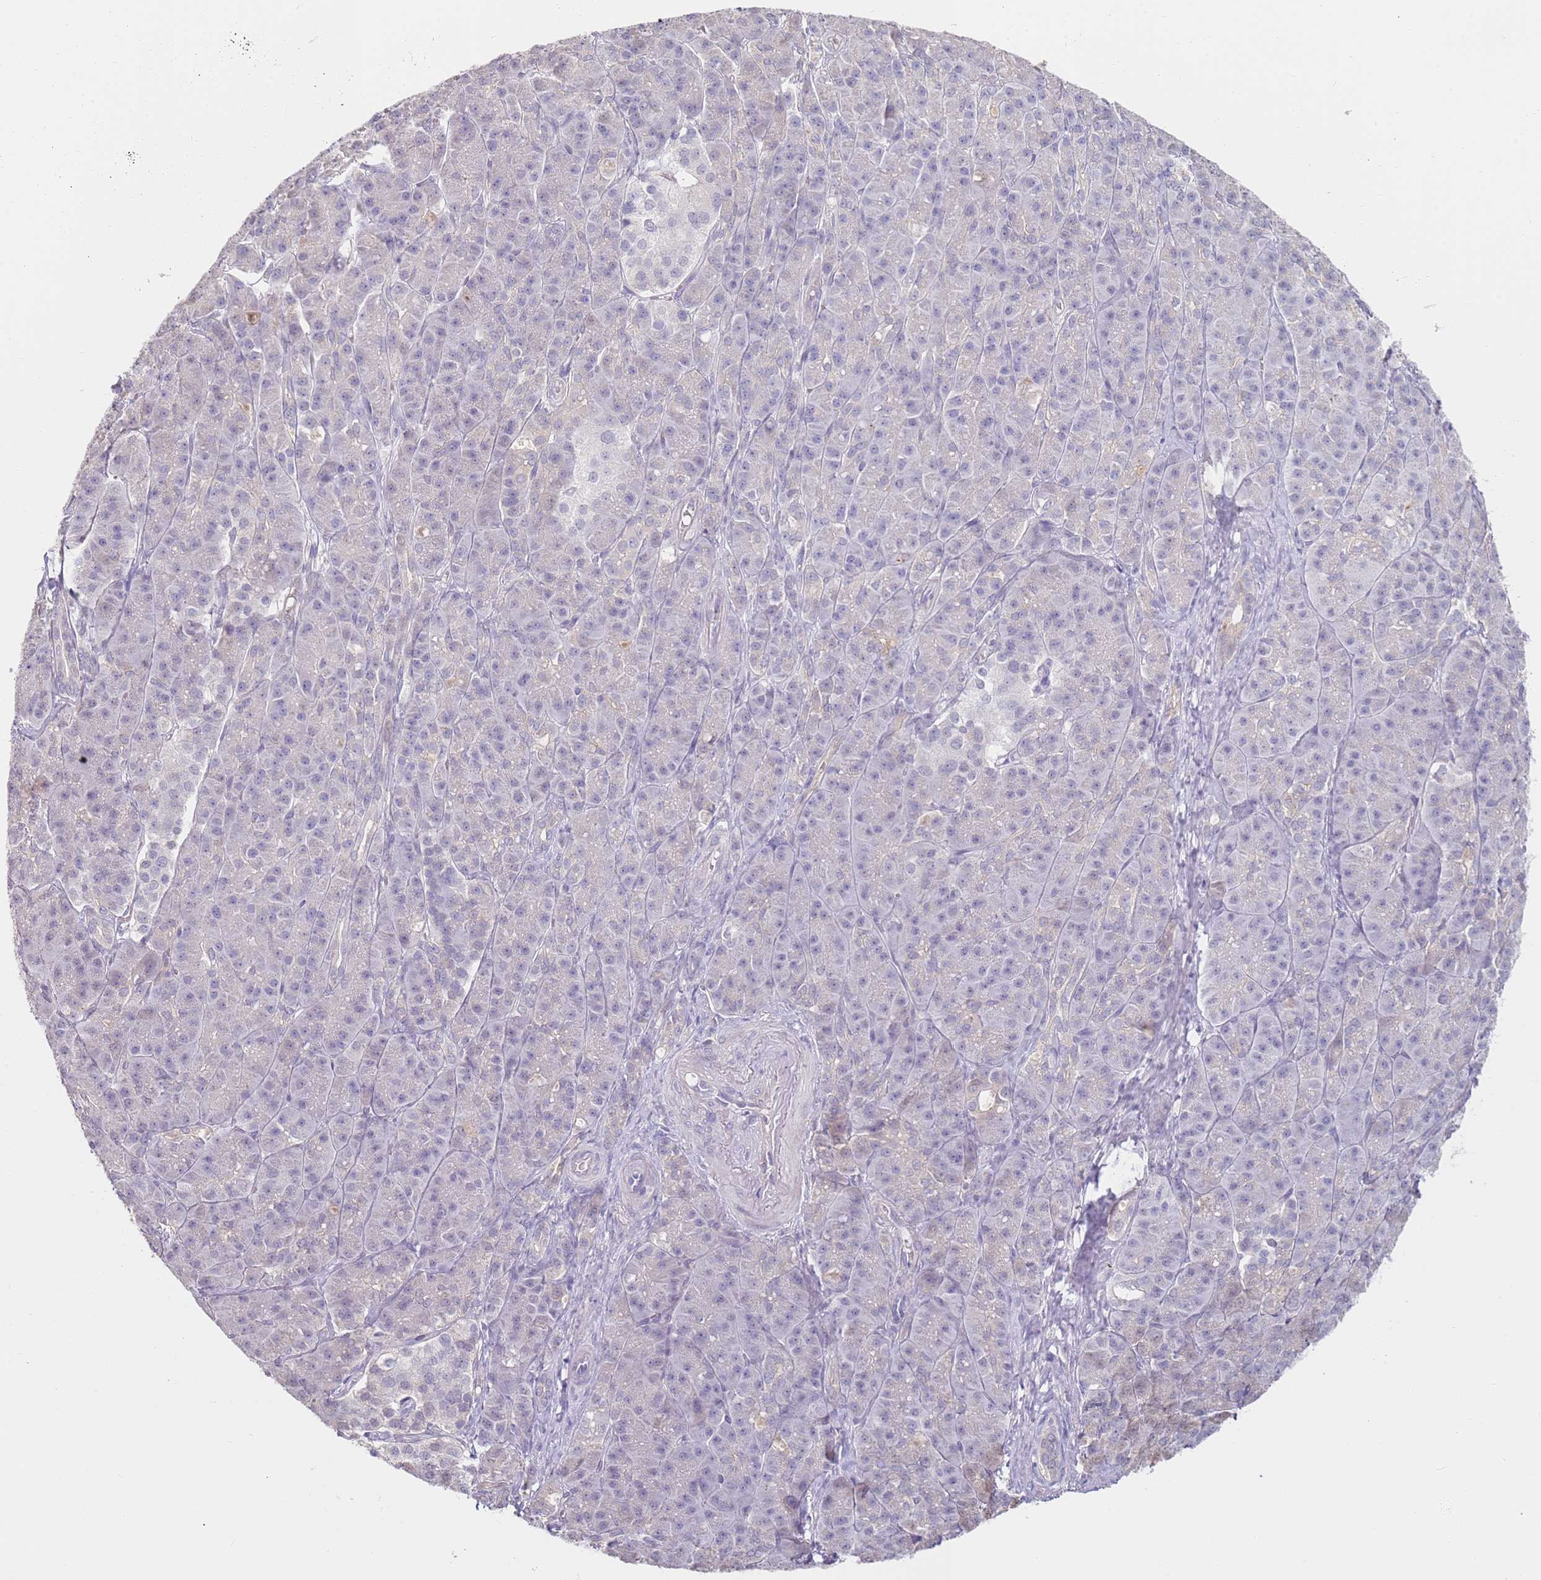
{"staining": {"intensity": "negative", "quantity": "none", "location": "none"}, "tissue": "pancreatic cancer", "cell_type": "Tumor cells", "image_type": "cancer", "snomed": [{"axis": "morphology", "description": "Adenocarcinoma, NOS"}, {"axis": "topography", "description": "Pancreas"}], "caption": "This is a histopathology image of immunohistochemistry (IHC) staining of pancreatic cancer, which shows no positivity in tumor cells.", "gene": "WDR93", "patient": {"sex": "male", "age": 57}}